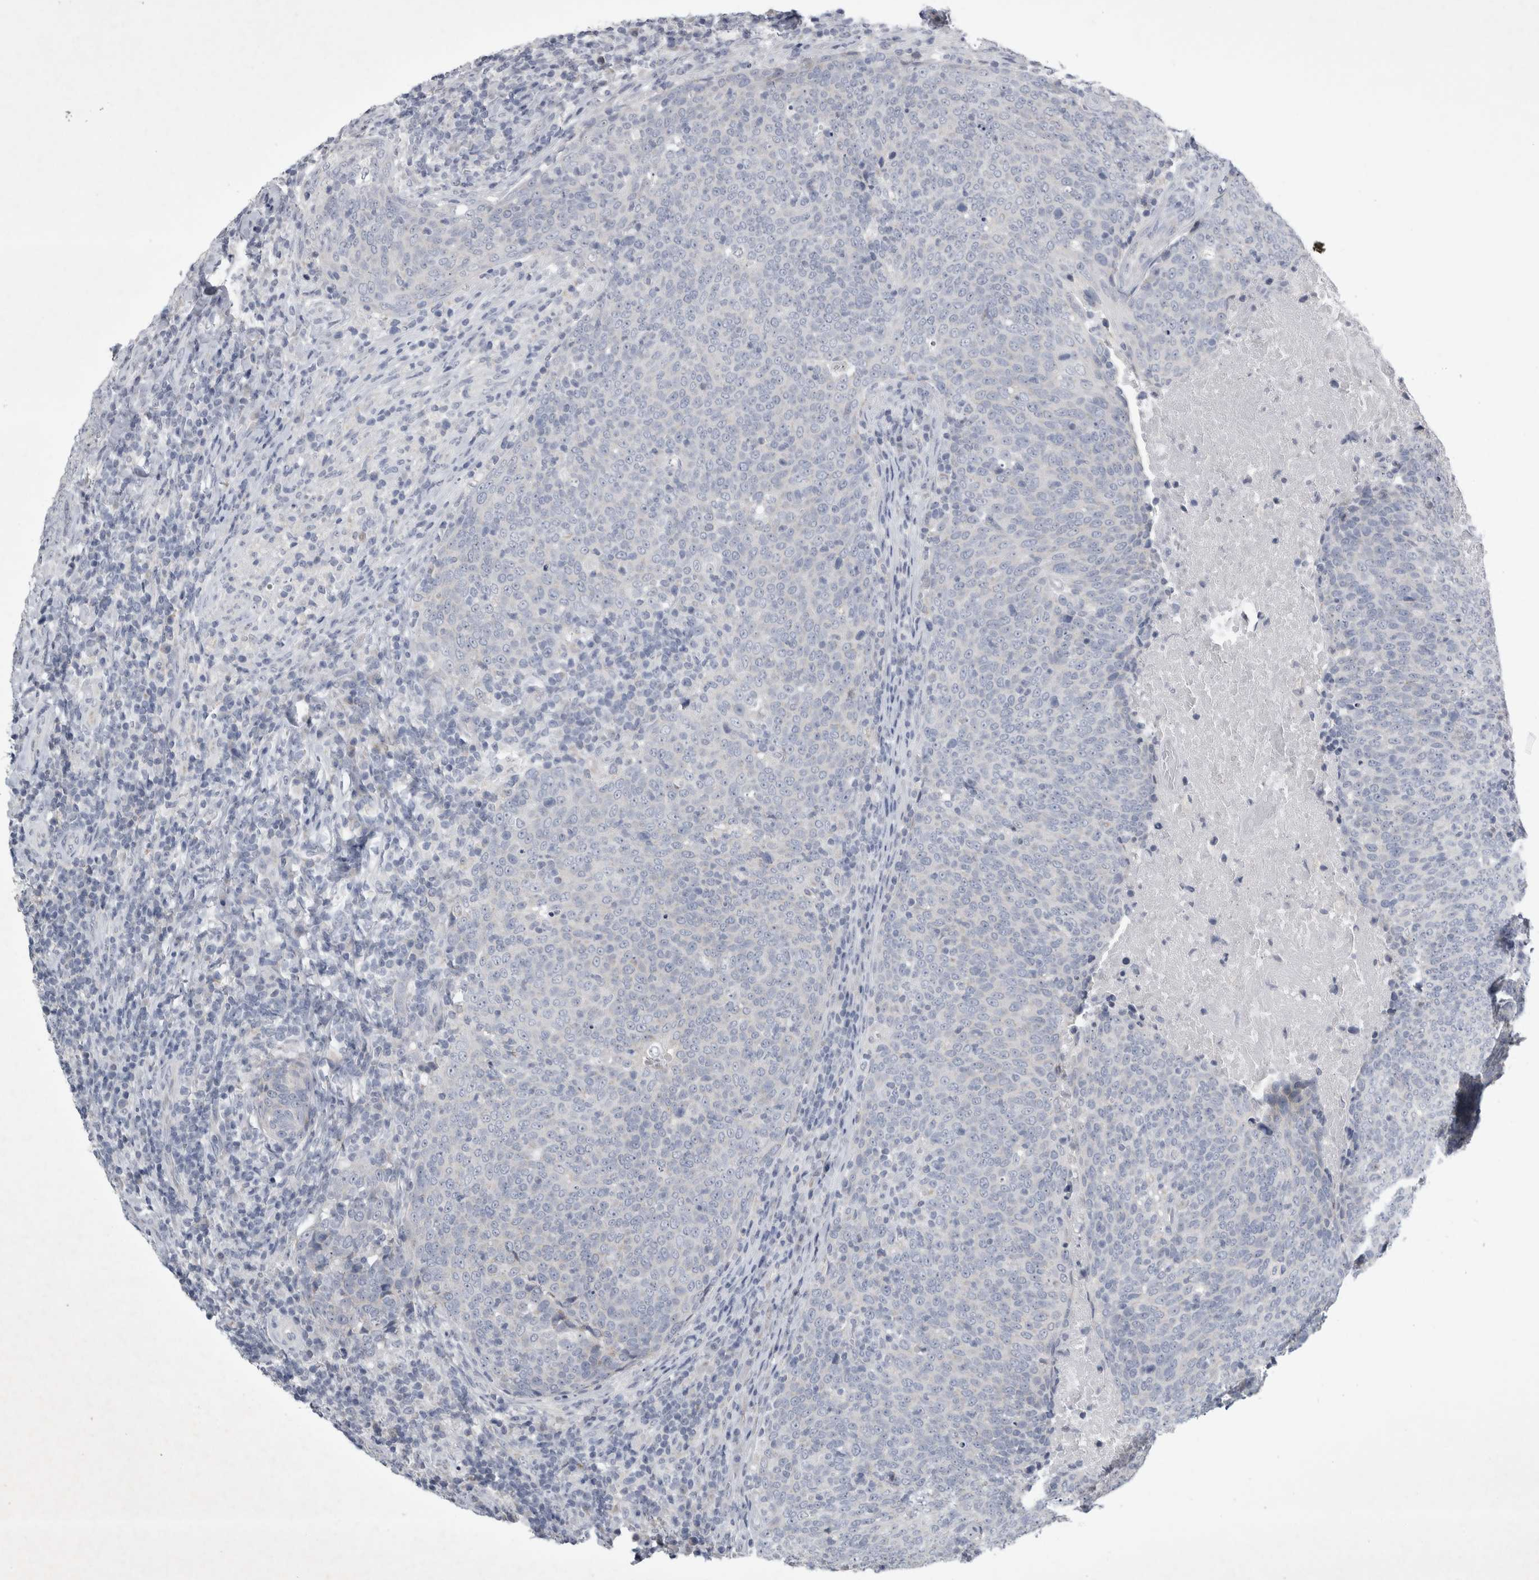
{"staining": {"intensity": "negative", "quantity": "none", "location": "none"}, "tissue": "head and neck cancer", "cell_type": "Tumor cells", "image_type": "cancer", "snomed": [{"axis": "morphology", "description": "Squamous cell carcinoma, NOS"}, {"axis": "morphology", "description": "Squamous cell carcinoma, metastatic, NOS"}, {"axis": "topography", "description": "Lymph node"}, {"axis": "topography", "description": "Head-Neck"}], "caption": "There is no significant positivity in tumor cells of head and neck cancer.", "gene": "FXYD7", "patient": {"sex": "male", "age": 62}}